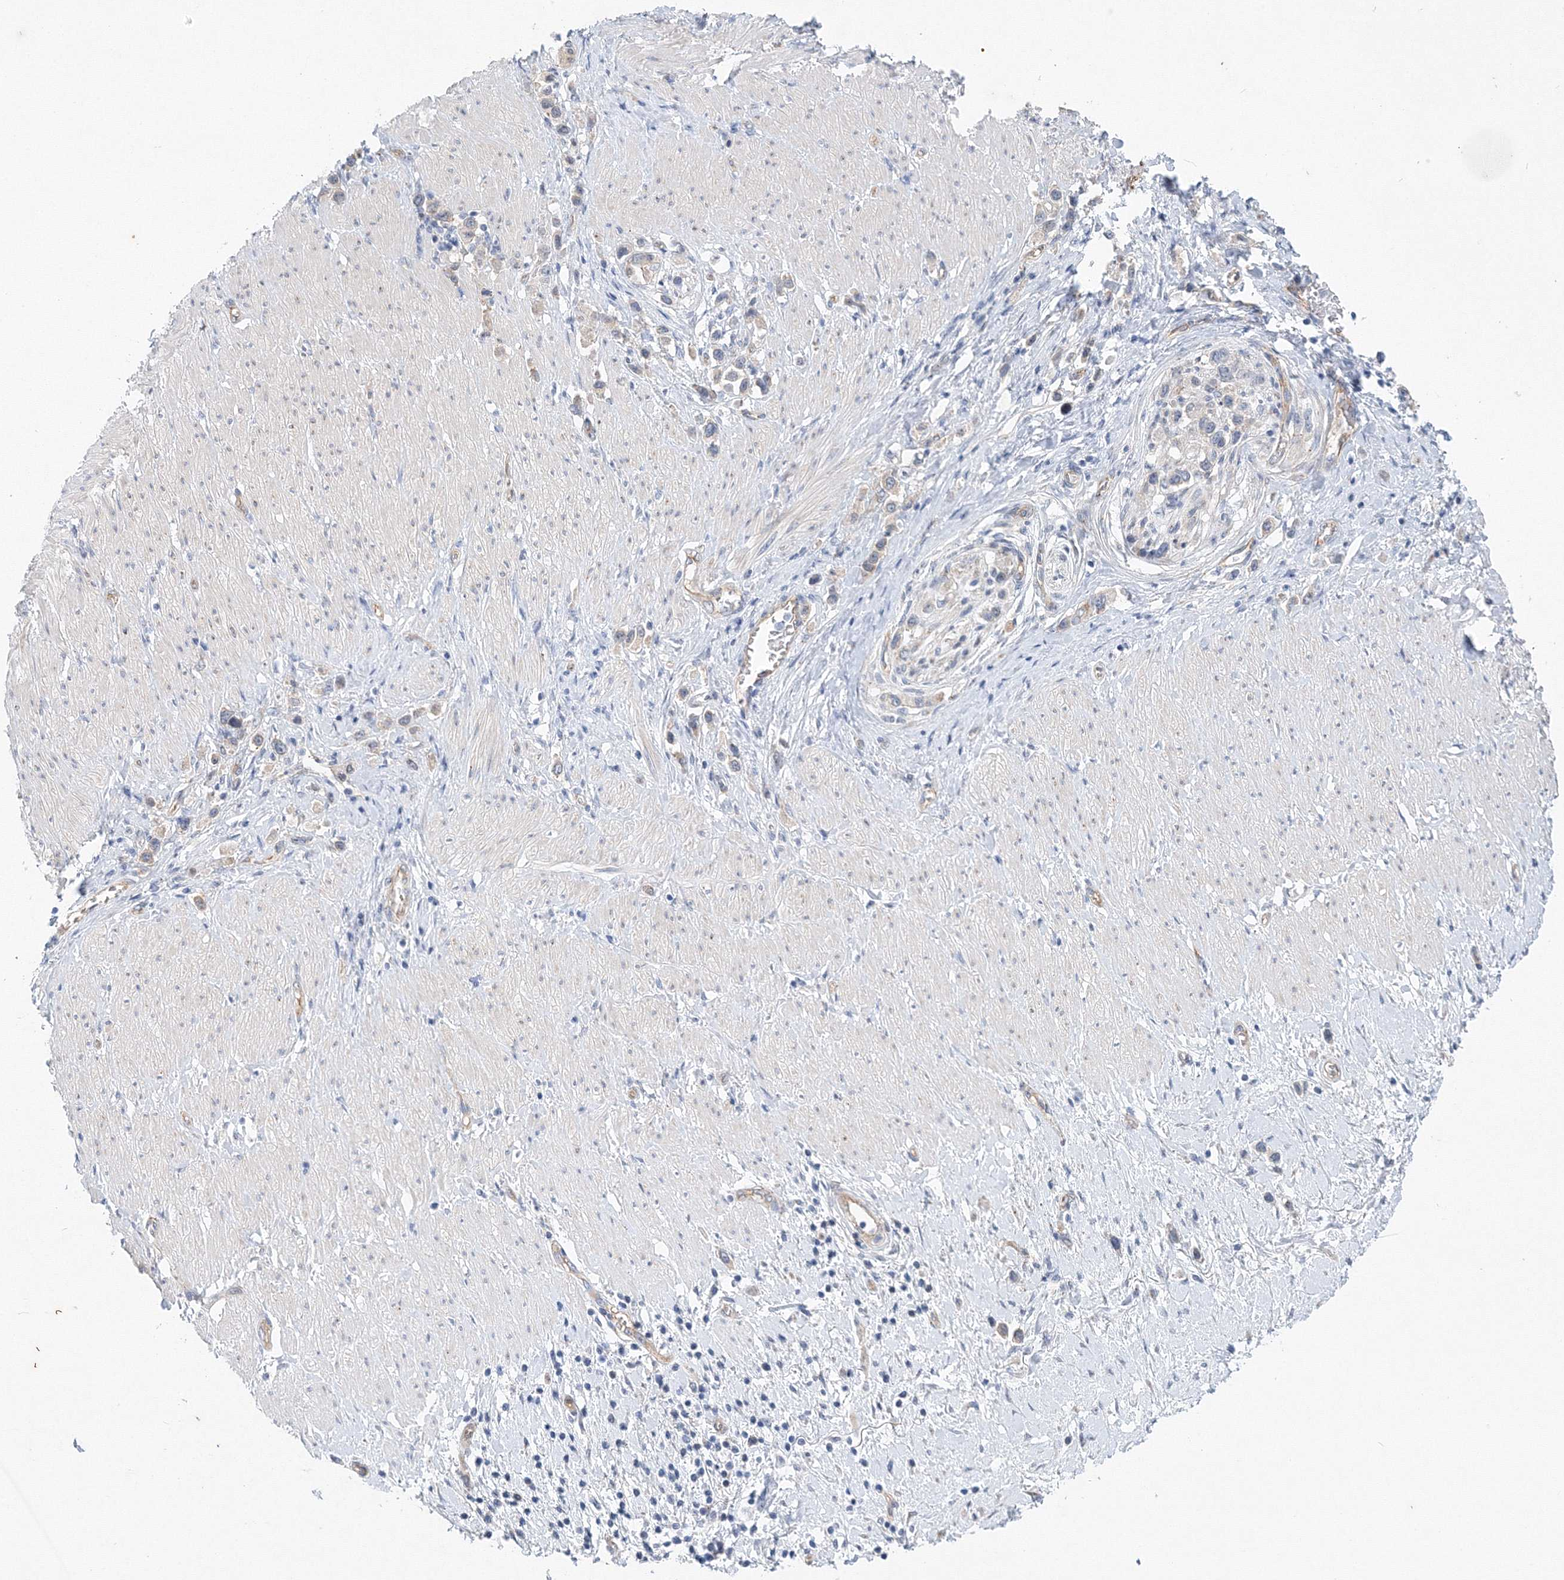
{"staining": {"intensity": "weak", "quantity": "<25%", "location": "cytoplasmic/membranous"}, "tissue": "stomach cancer", "cell_type": "Tumor cells", "image_type": "cancer", "snomed": [{"axis": "morphology", "description": "Normal tissue, NOS"}, {"axis": "morphology", "description": "Adenocarcinoma, NOS"}, {"axis": "topography", "description": "Stomach, upper"}, {"axis": "topography", "description": "Stomach"}], "caption": "Immunohistochemistry (IHC) of human stomach adenocarcinoma reveals no expression in tumor cells.", "gene": "TANC1", "patient": {"sex": "female", "age": 65}}